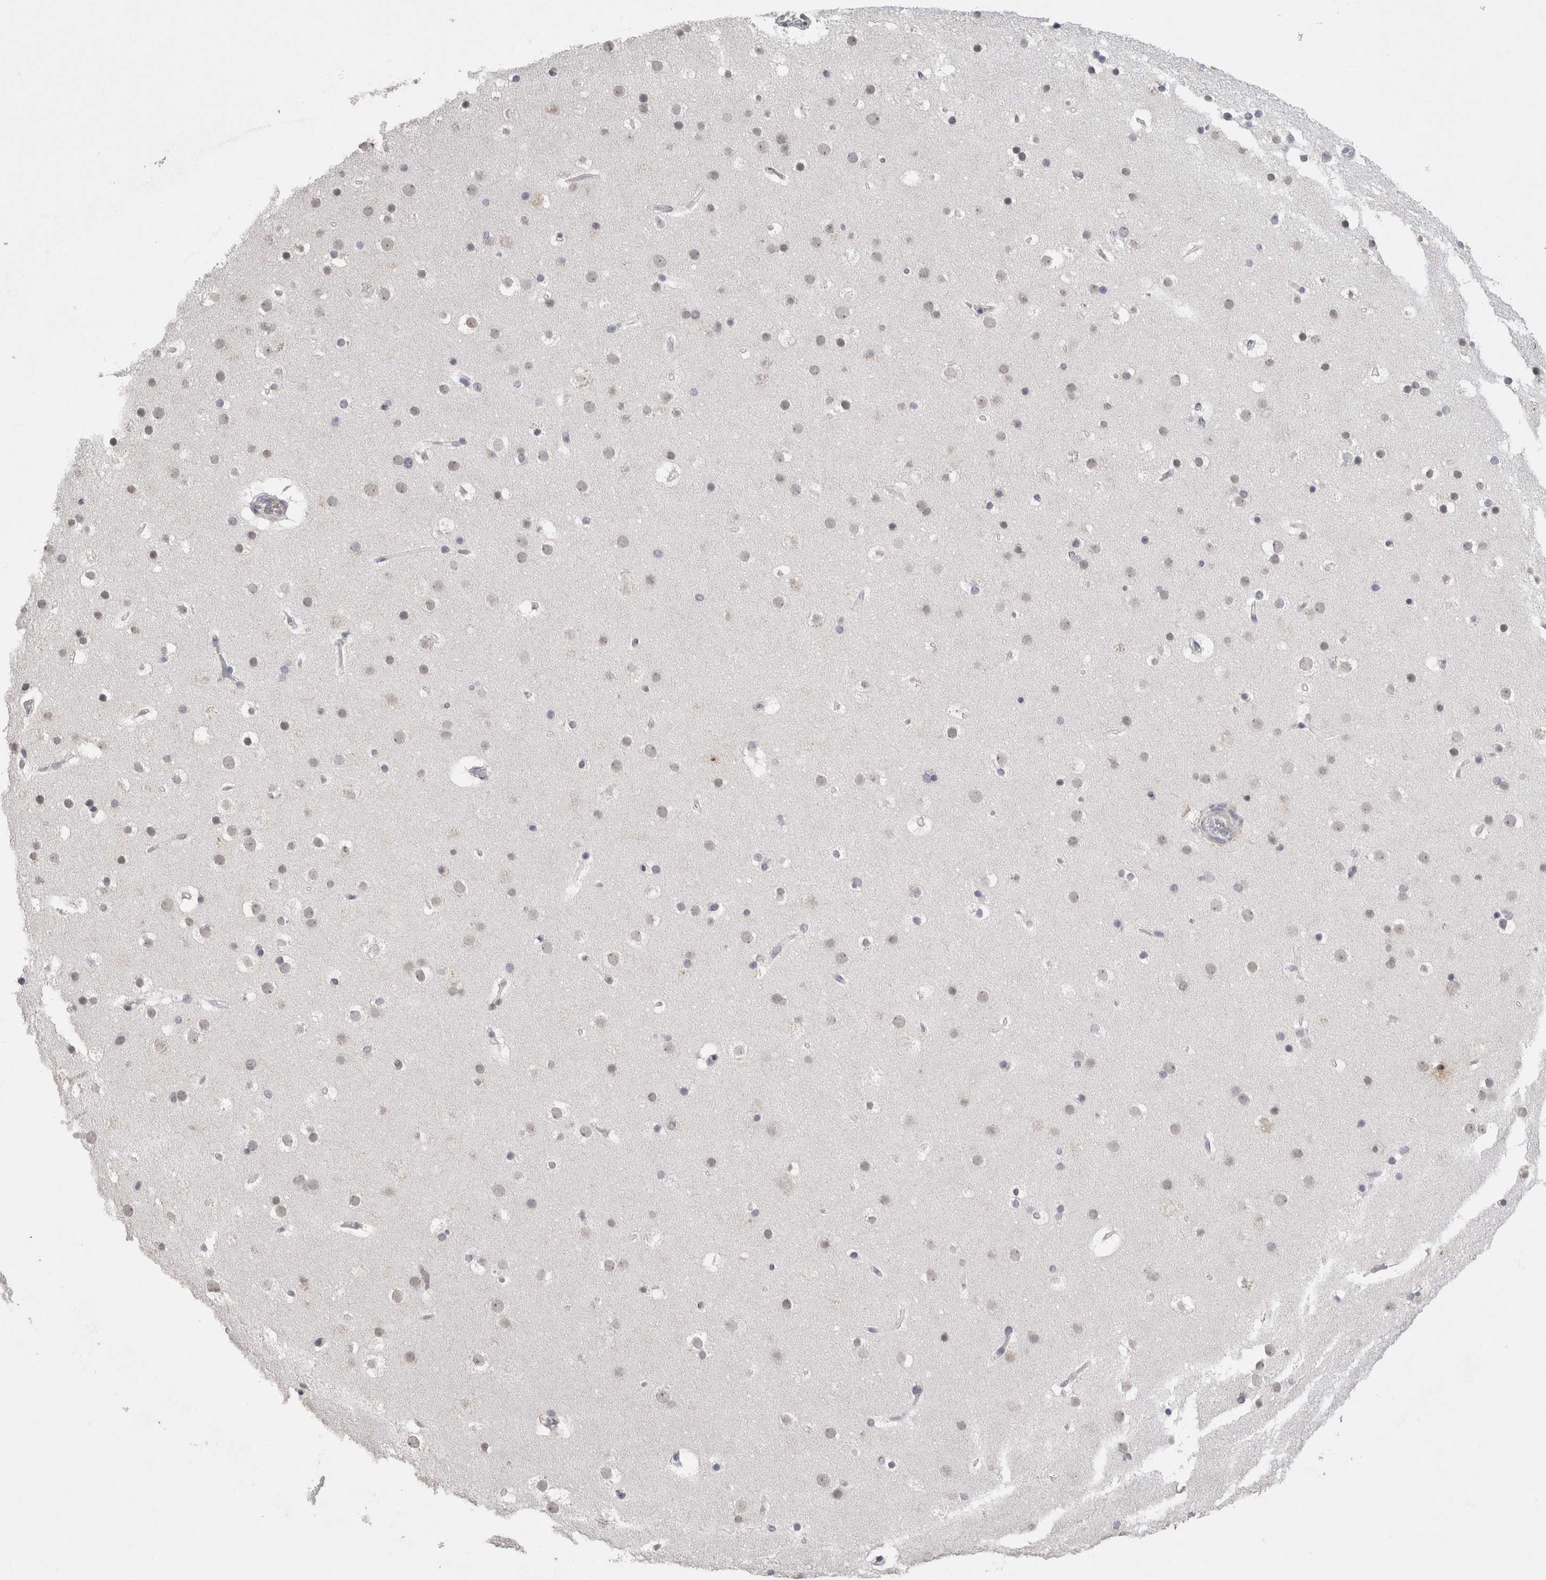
{"staining": {"intensity": "negative", "quantity": "none", "location": "none"}, "tissue": "cerebral cortex", "cell_type": "Endothelial cells", "image_type": "normal", "snomed": [{"axis": "morphology", "description": "Normal tissue, NOS"}, {"axis": "topography", "description": "Cerebral cortex"}], "caption": "High magnification brightfield microscopy of normal cerebral cortex stained with DAB (brown) and counterstained with hematoxylin (blue): endothelial cells show no significant expression. The staining was performed using DAB to visualize the protein expression in brown, while the nuclei were stained in blue with hematoxylin (Magnification: 20x).", "gene": "CDH13", "patient": {"sex": "male", "age": 57}}